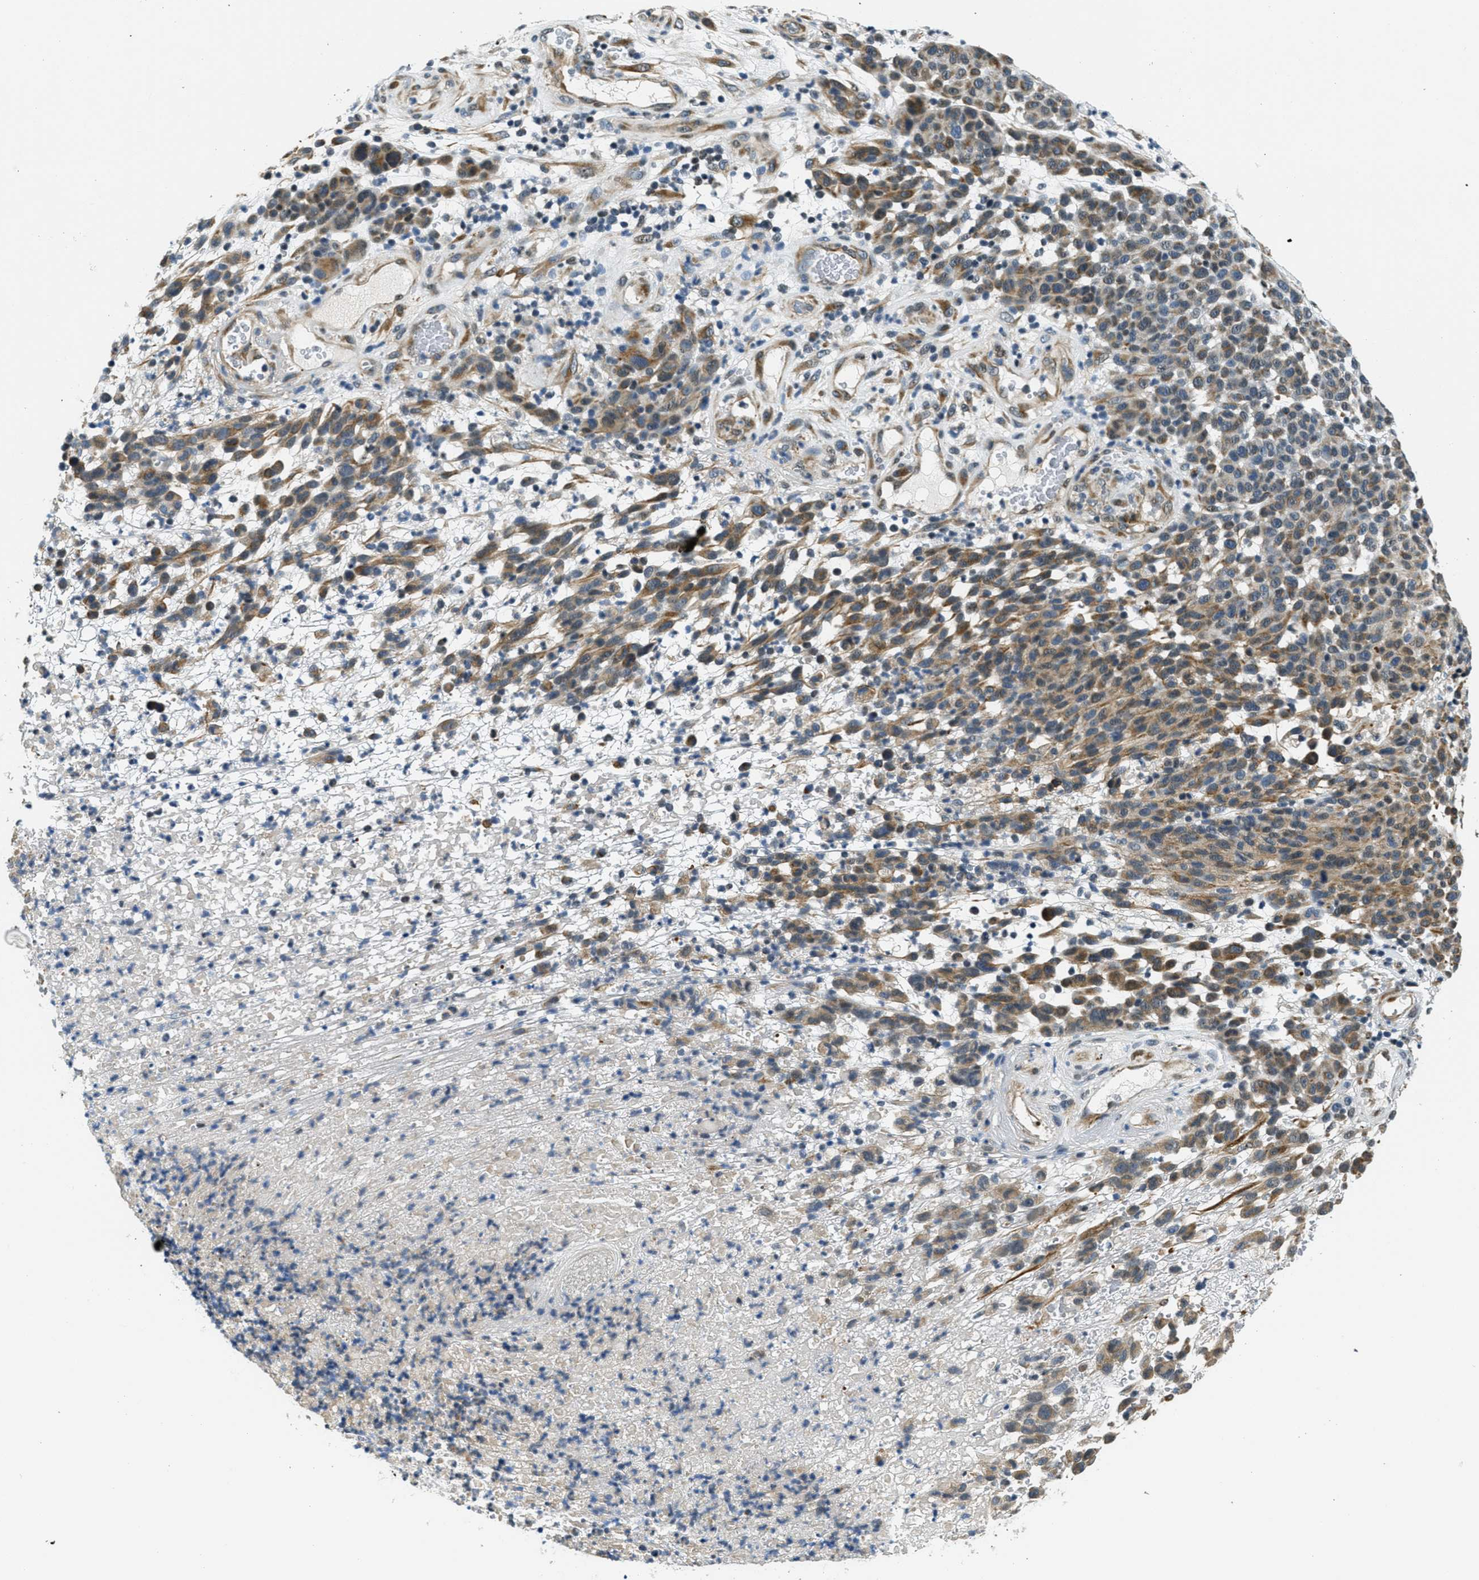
{"staining": {"intensity": "moderate", "quantity": "25%-75%", "location": "cytoplasmic/membranous"}, "tissue": "melanoma", "cell_type": "Tumor cells", "image_type": "cancer", "snomed": [{"axis": "morphology", "description": "Malignant melanoma, NOS"}, {"axis": "topography", "description": "Skin"}], "caption": "This image reveals melanoma stained with IHC to label a protein in brown. The cytoplasmic/membranous of tumor cells show moderate positivity for the protein. Nuclei are counter-stained blue.", "gene": "CFAP36", "patient": {"sex": "male", "age": 59}}